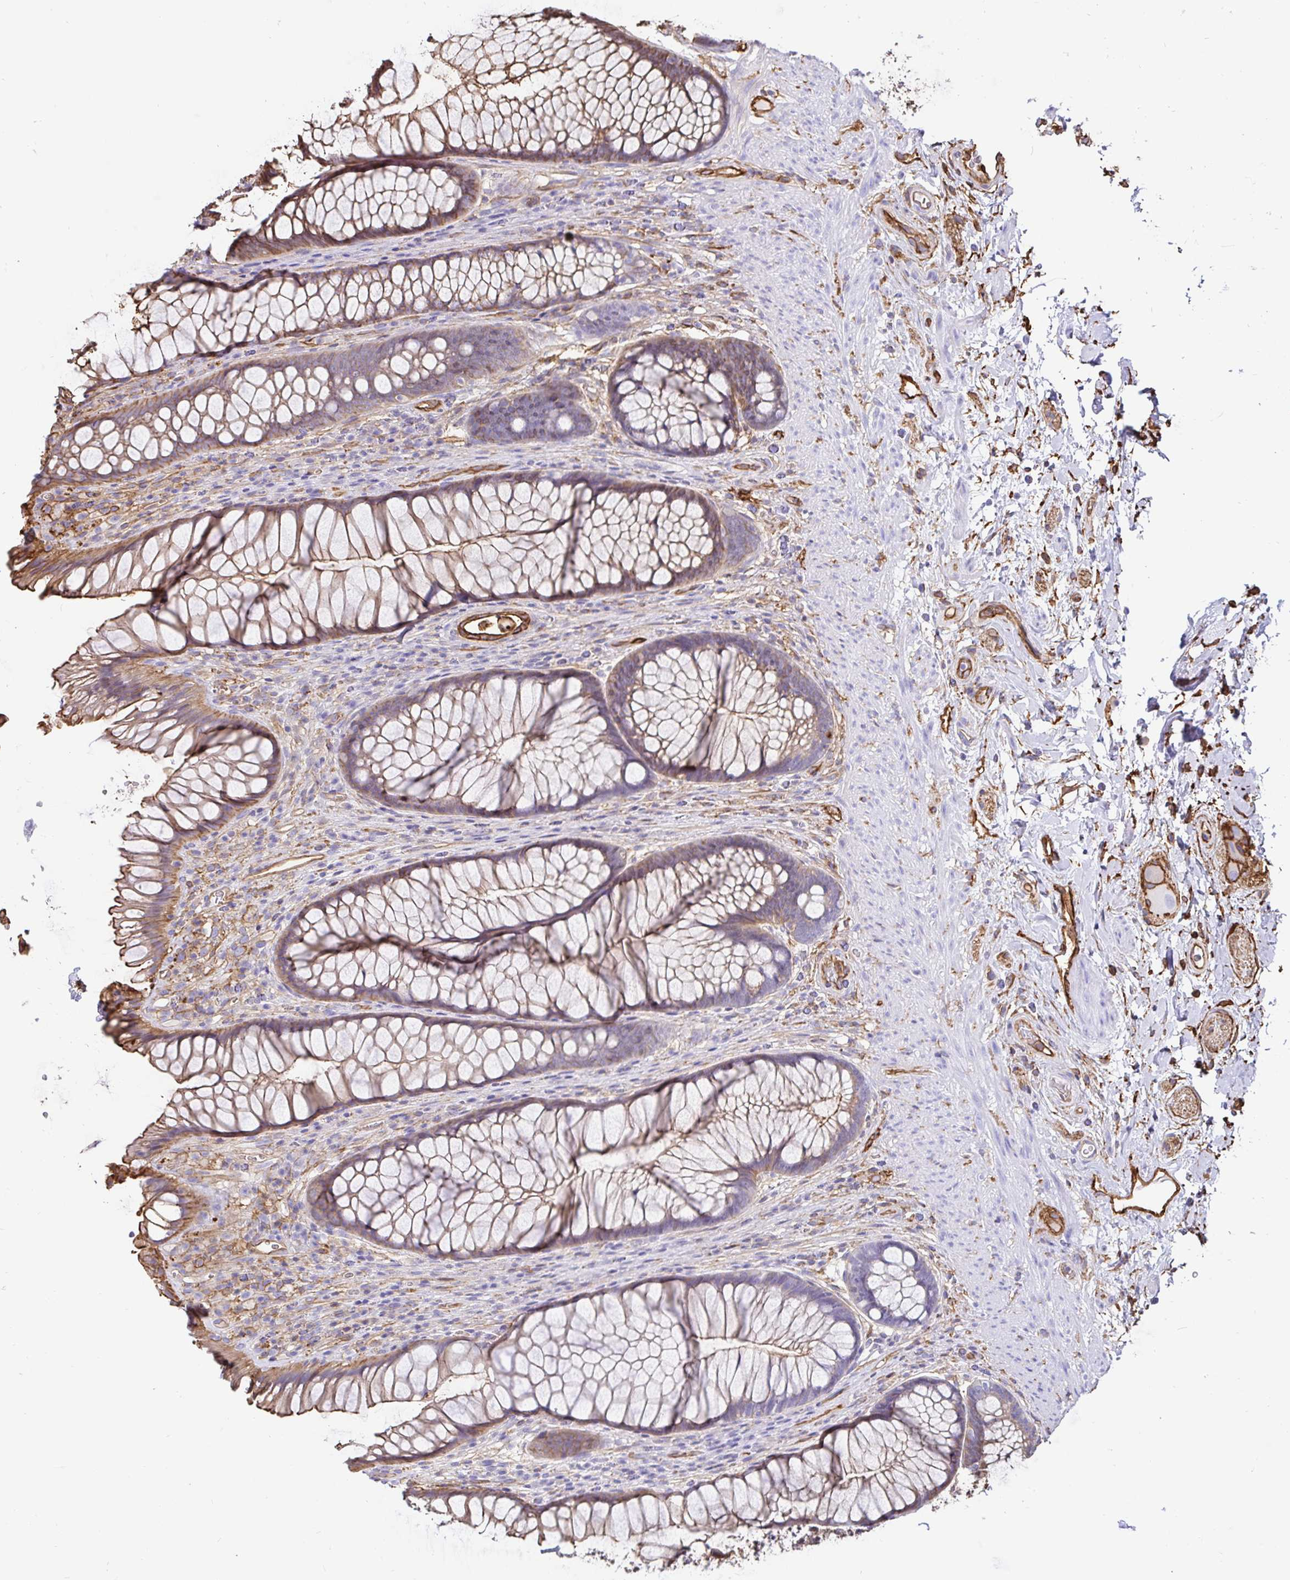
{"staining": {"intensity": "moderate", "quantity": "25%-75%", "location": "cytoplasmic/membranous"}, "tissue": "rectum", "cell_type": "Glandular cells", "image_type": "normal", "snomed": [{"axis": "morphology", "description": "Normal tissue, NOS"}, {"axis": "topography", "description": "Rectum"}], "caption": "A micrograph of human rectum stained for a protein displays moderate cytoplasmic/membranous brown staining in glandular cells. Using DAB (brown) and hematoxylin (blue) stains, captured at high magnification using brightfield microscopy.", "gene": "ANXA2", "patient": {"sex": "male", "age": 53}}